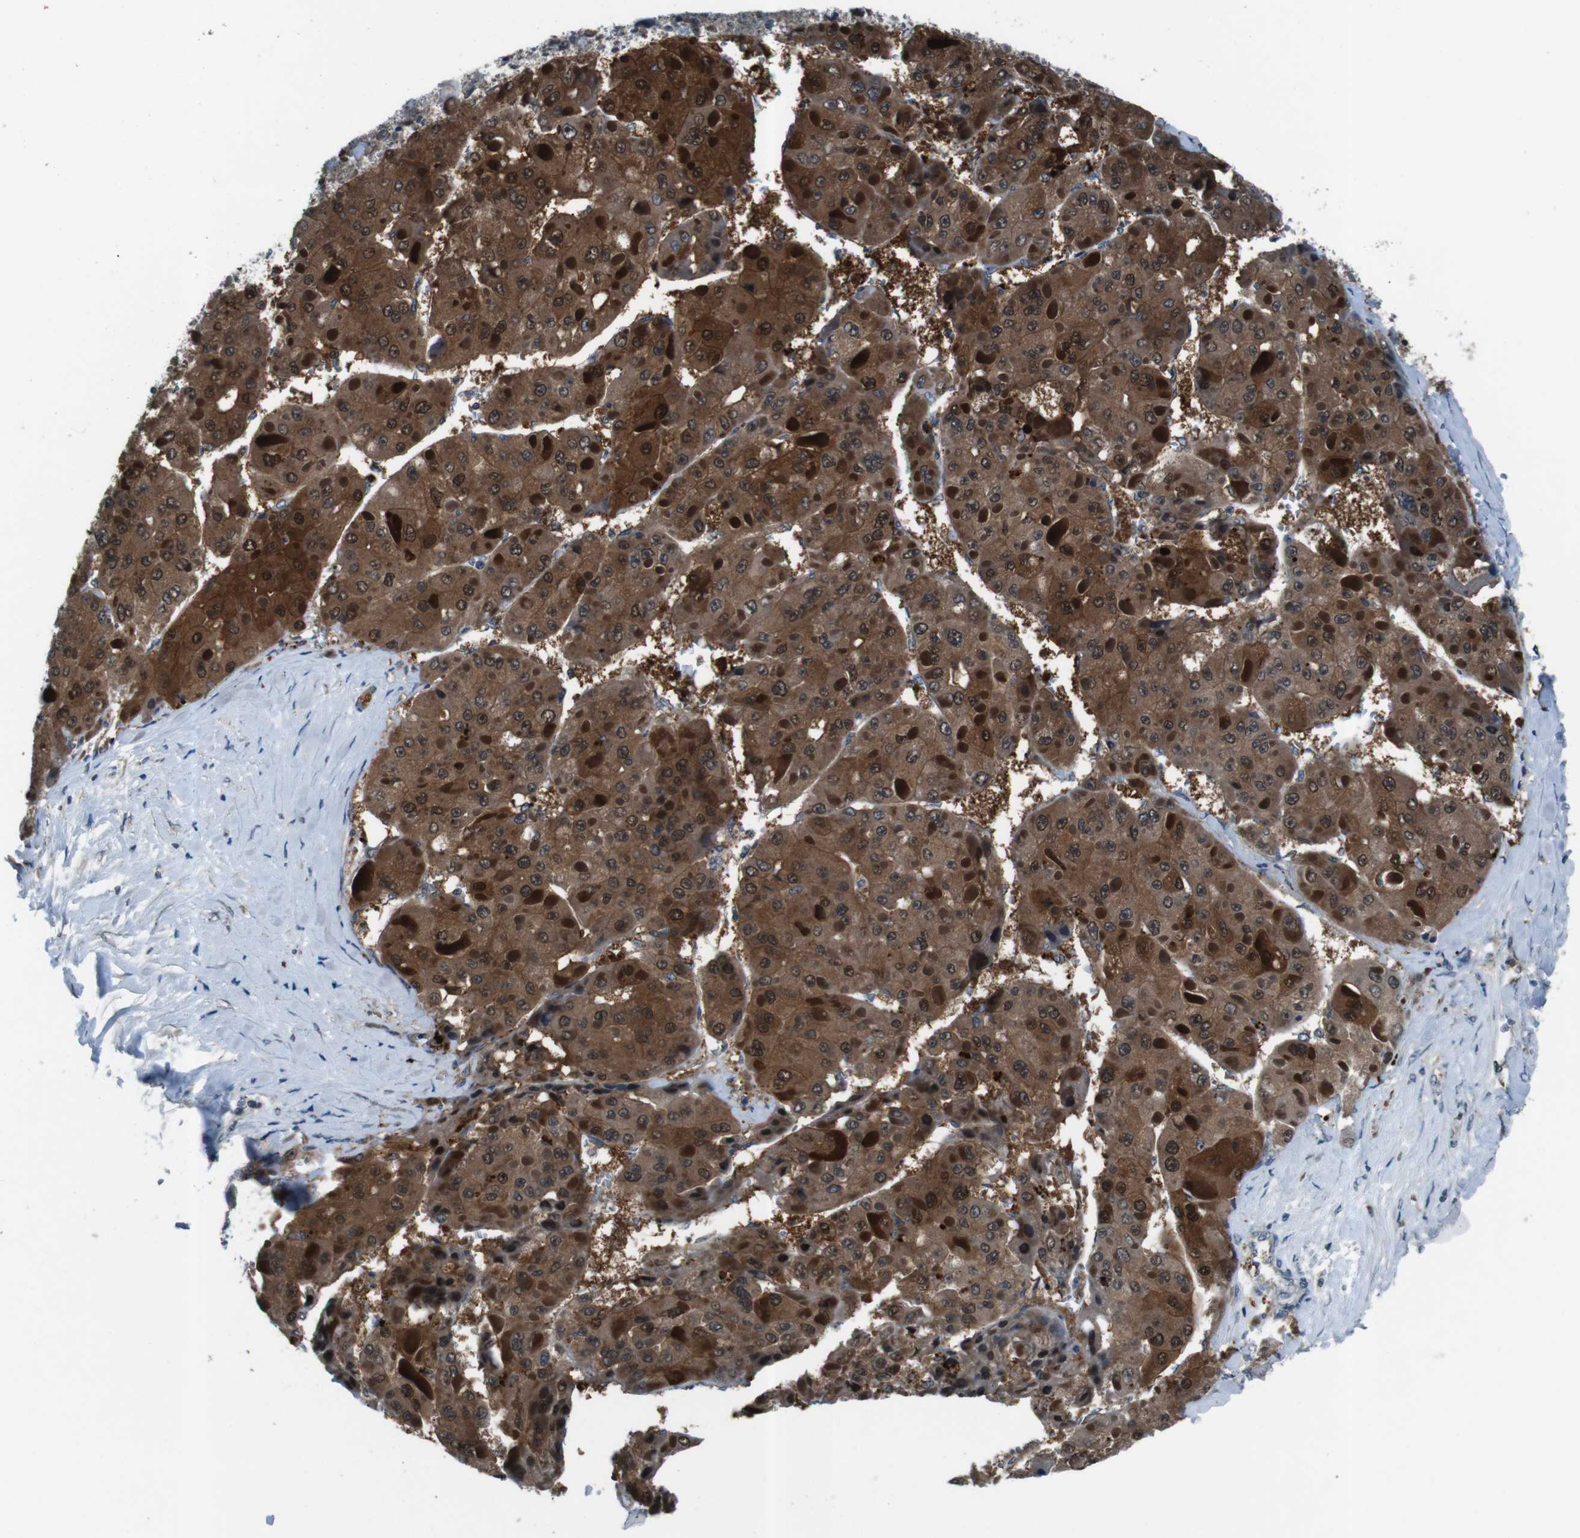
{"staining": {"intensity": "strong", "quantity": ">75%", "location": "cytoplasmic/membranous,nuclear"}, "tissue": "liver cancer", "cell_type": "Tumor cells", "image_type": "cancer", "snomed": [{"axis": "morphology", "description": "Carcinoma, Hepatocellular, NOS"}, {"axis": "topography", "description": "Liver"}], "caption": "Liver hepatocellular carcinoma stained with DAB (3,3'-diaminobenzidine) immunohistochemistry (IHC) shows high levels of strong cytoplasmic/membranous and nuclear staining in about >75% of tumor cells.", "gene": "LRP5", "patient": {"sex": "female", "age": 73}}